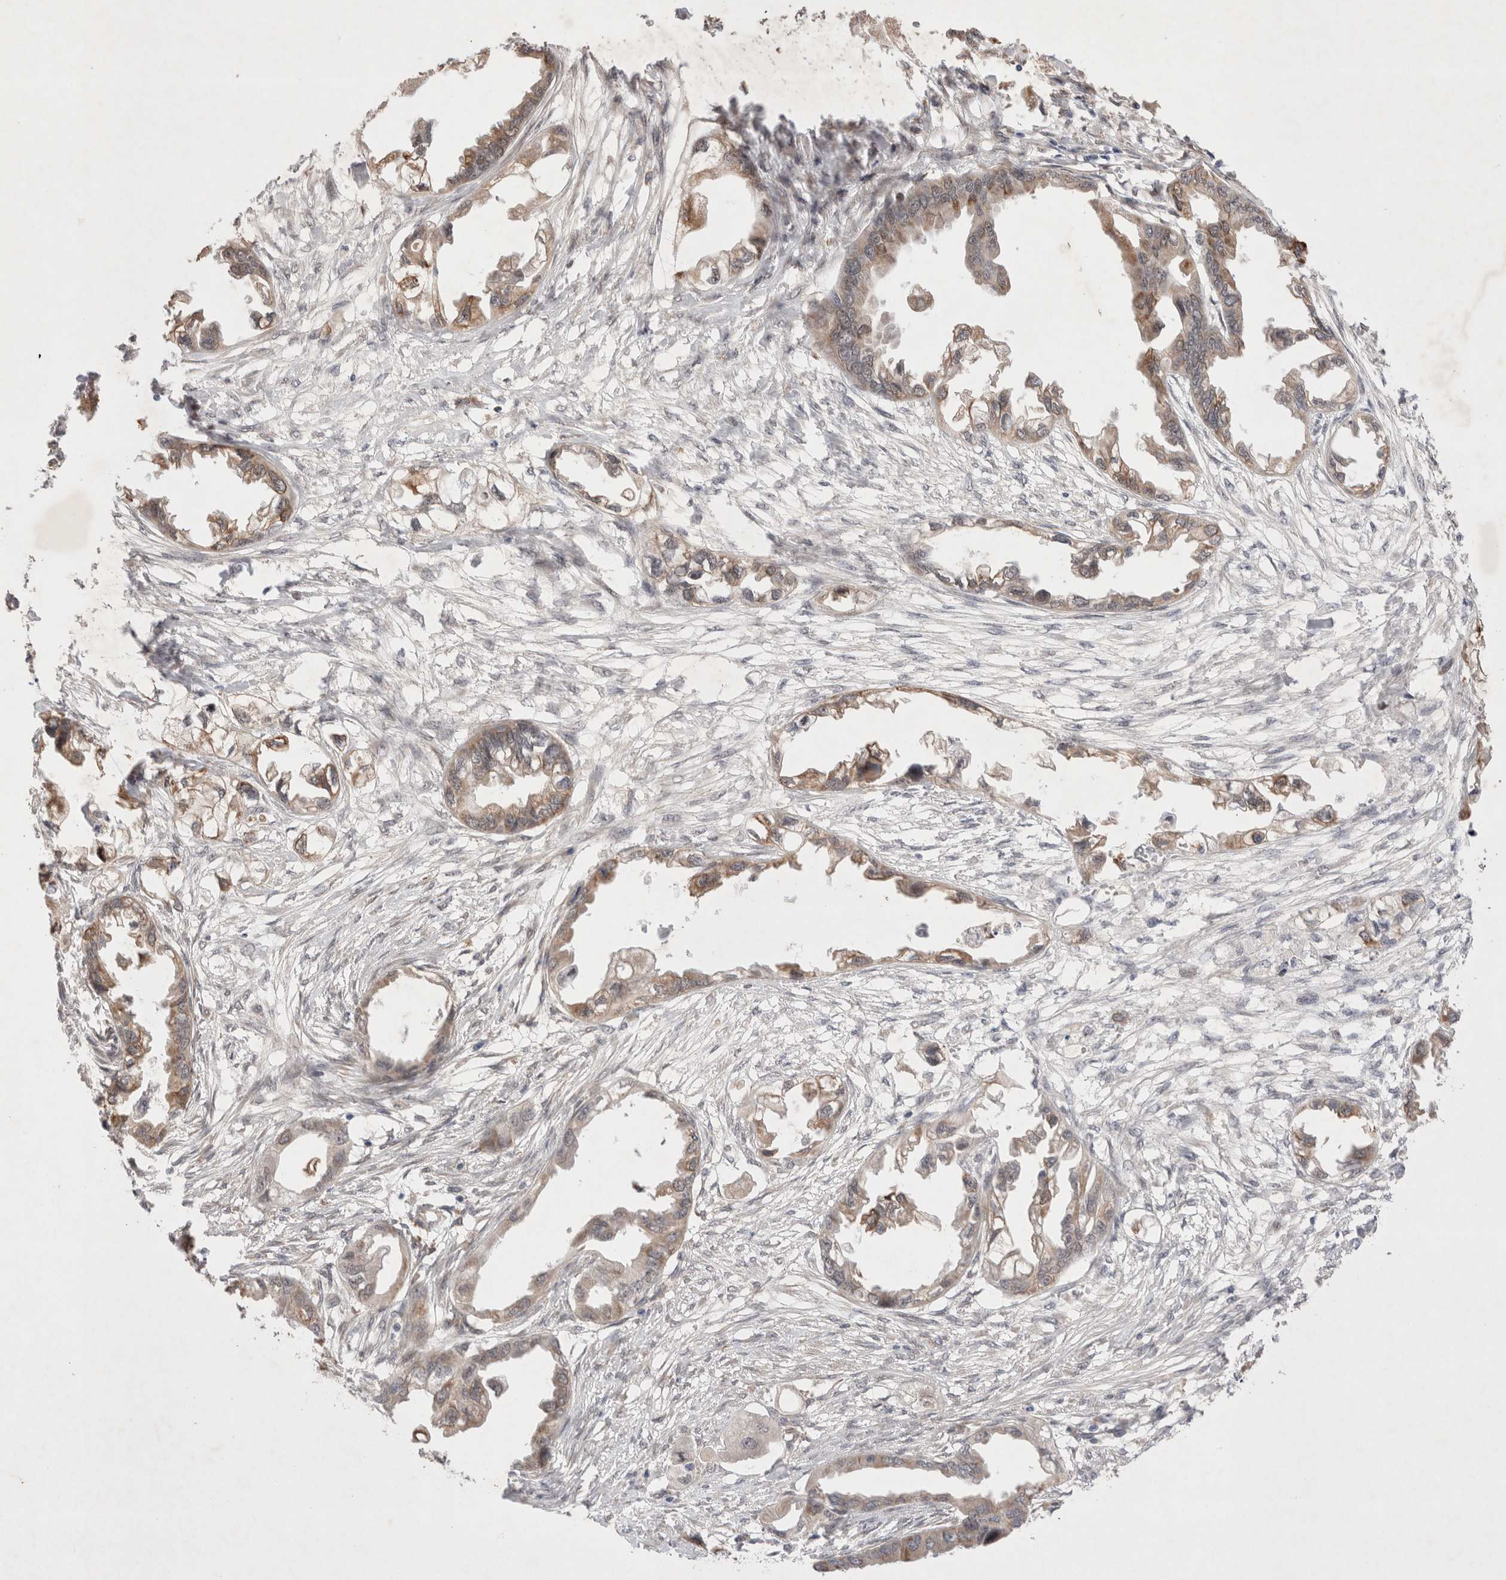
{"staining": {"intensity": "weak", "quantity": "25%-75%", "location": "cytoplasmic/membranous"}, "tissue": "endometrial cancer", "cell_type": "Tumor cells", "image_type": "cancer", "snomed": [{"axis": "morphology", "description": "Adenocarcinoma, NOS"}, {"axis": "morphology", "description": "Adenocarcinoma, metastatic, NOS"}, {"axis": "topography", "description": "Adipose tissue"}, {"axis": "topography", "description": "Endometrium"}], "caption": "Endometrial cancer stained with DAB immunohistochemistry (IHC) reveals low levels of weak cytoplasmic/membranous expression in about 25%-75% of tumor cells. Using DAB (brown) and hematoxylin (blue) stains, captured at high magnification using brightfield microscopy.", "gene": "GIMAP6", "patient": {"sex": "female", "age": 67}}